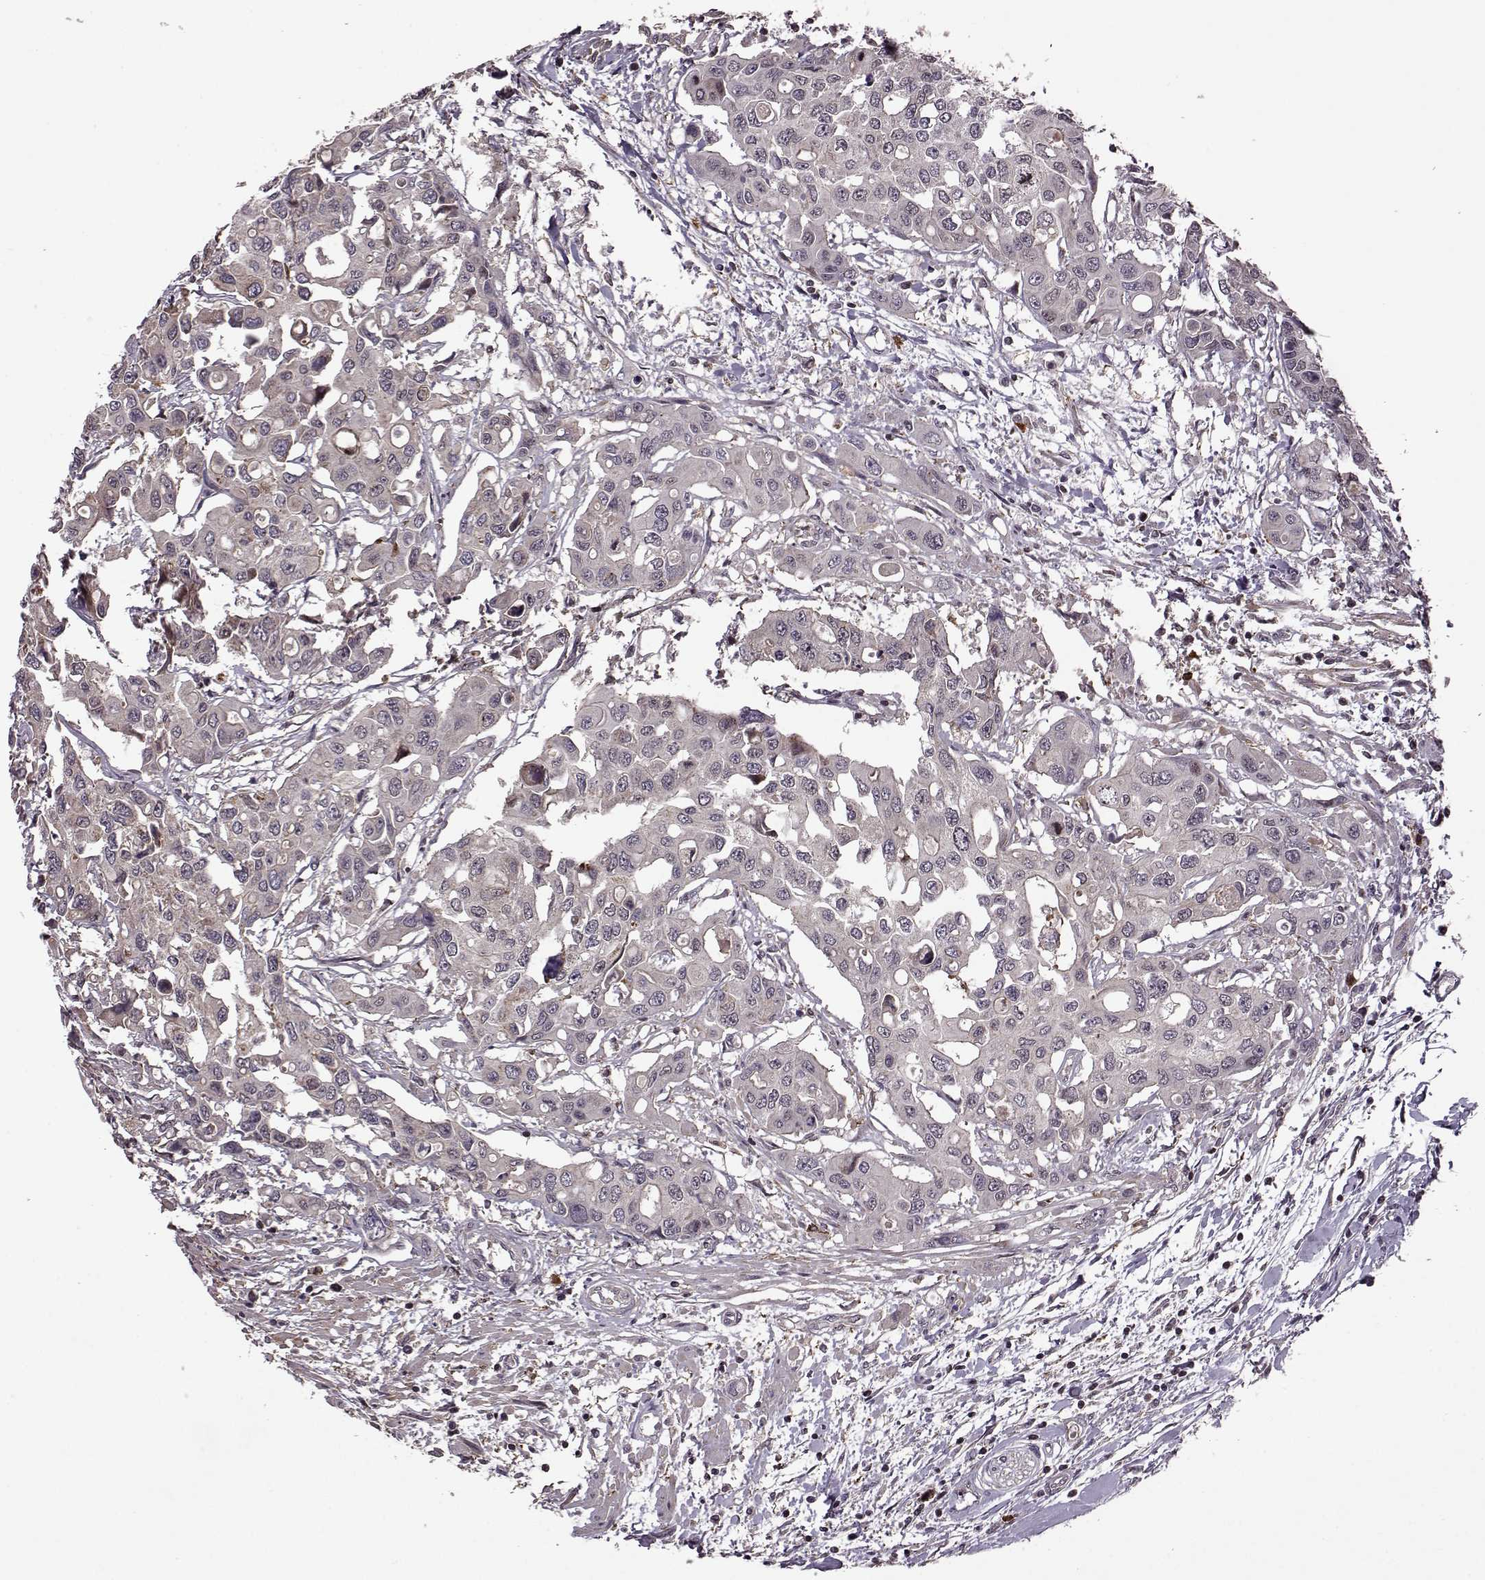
{"staining": {"intensity": "negative", "quantity": "none", "location": "none"}, "tissue": "colorectal cancer", "cell_type": "Tumor cells", "image_type": "cancer", "snomed": [{"axis": "morphology", "description": "Adenocarcinoma, NOS"}, {"axis": "topography", "description": "Colon"}], "caption": "Immunohistochemistry image of human colorectal adenocarcinoma stained for a protein (brown), which reveals no staining in tumor cells.", "gene": "TRMU", "patient": {"sex": "male", "age": 77}}